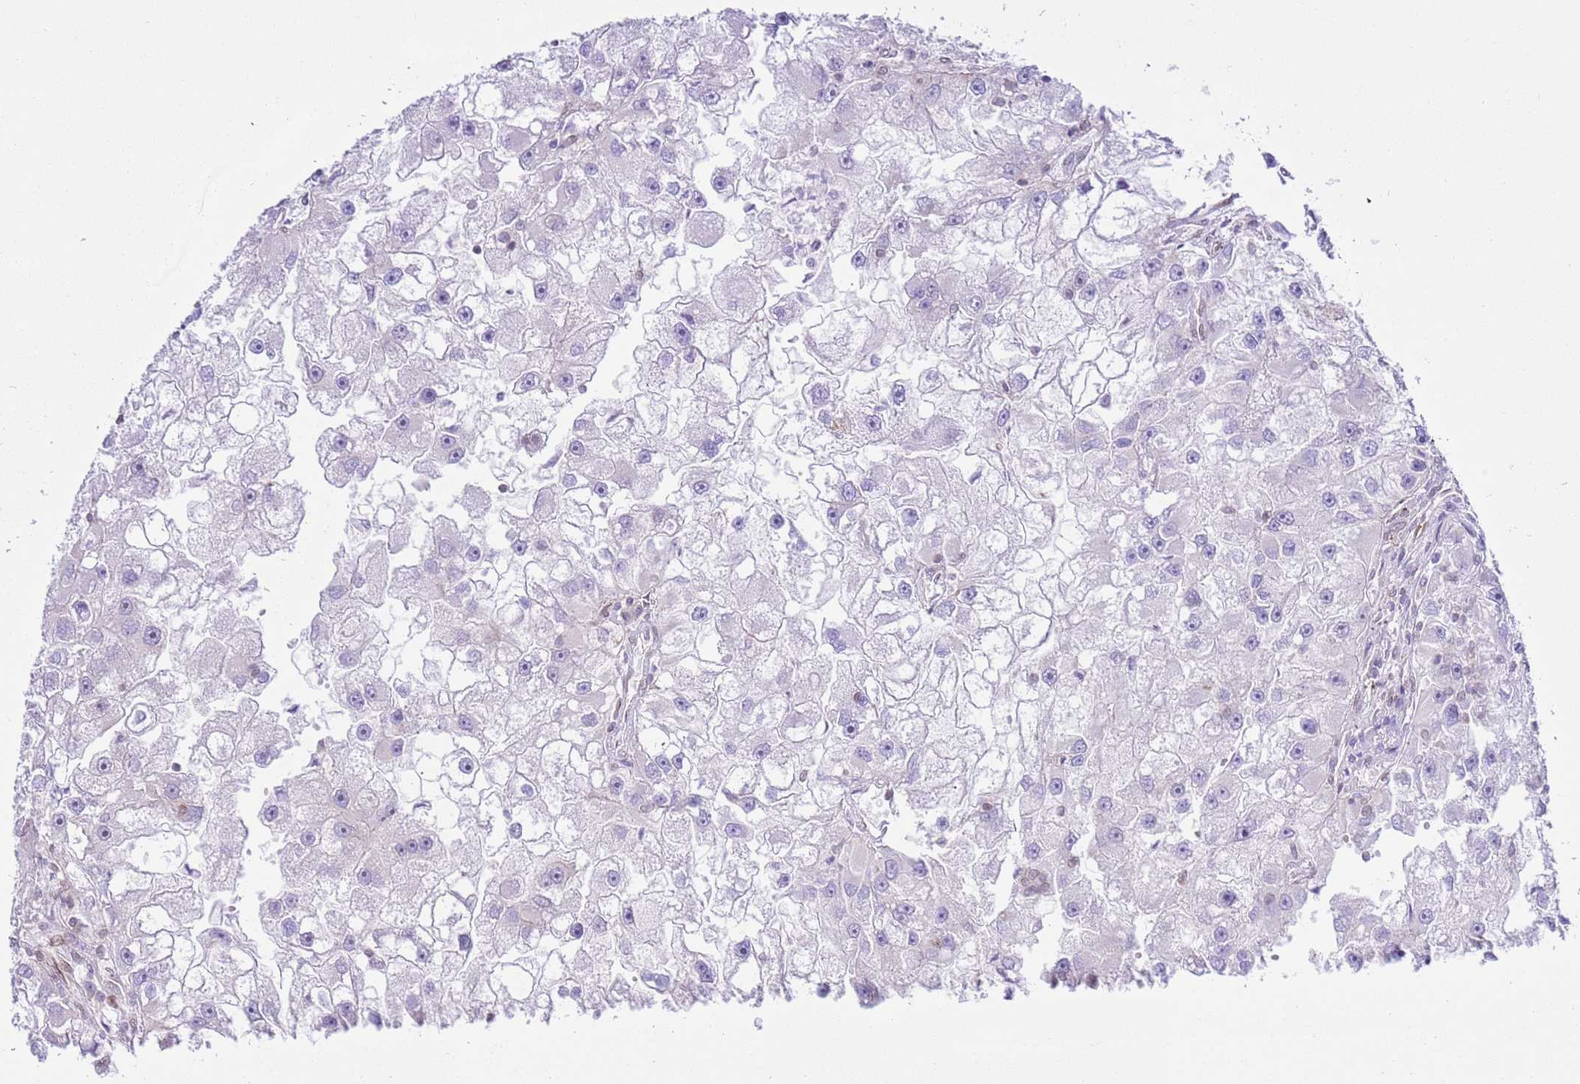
{"staining": {"intensity": "negative", "quantity": "none", "location": "none"}, "tissue": "renal cancer", "cell_type": "Tumor cells", "image_type": "cancer", "snomed": [{"axis": "morphology", "description": "Adenocarcinoma, NOS"}, {"axis": "topography", "description": "Kidney"}], "caption": "Renal adenocarcinoma was stained to show a protein in brown. There is no significant expression in tumor cells. Nuclei are stained in blue.", "gene": "TRIM37", "patient": {"sex": "male", "age": 63}}